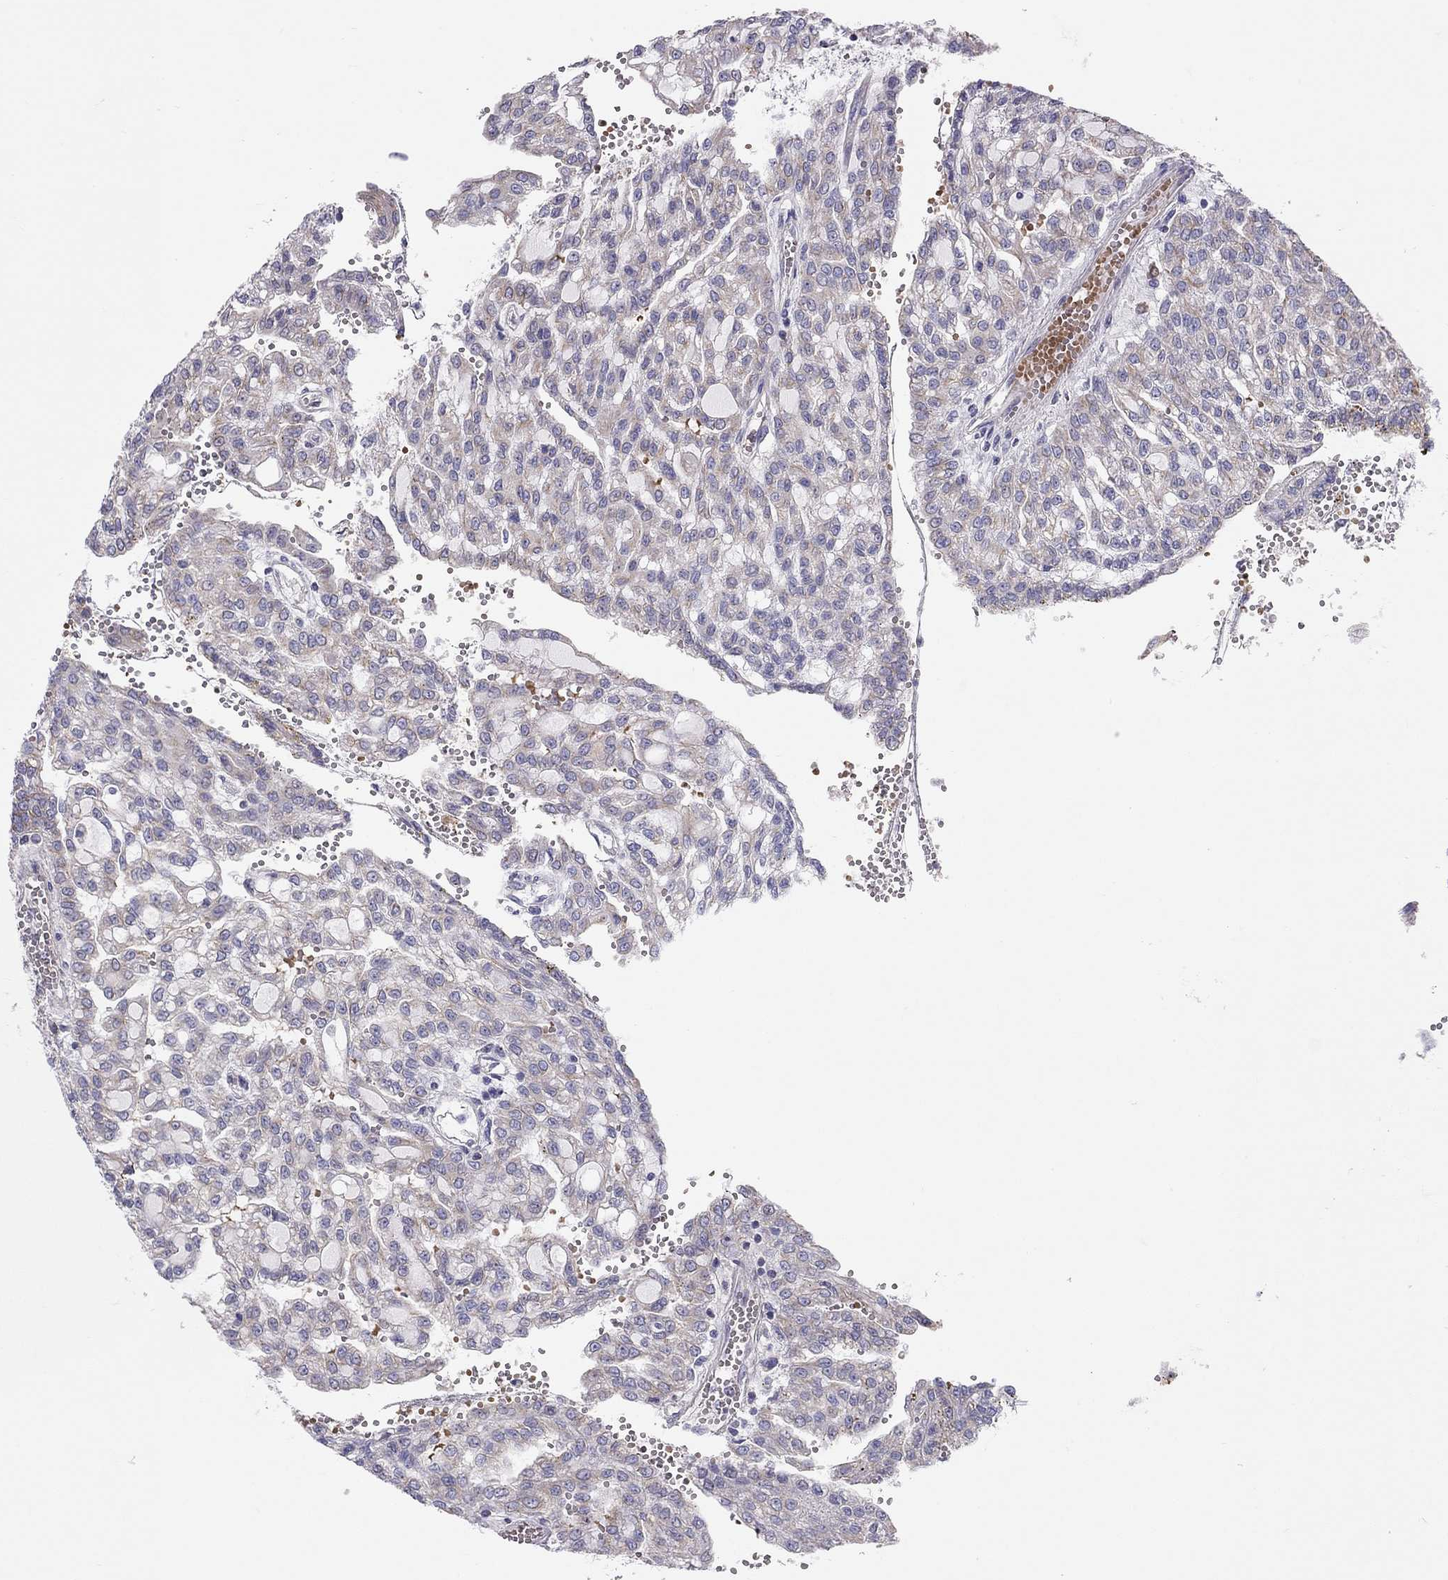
{"staining": {"intensity": "weak", "quantity": "<25%", "location": "cytoplasmic/membranous"}, "tissue": "renal cancer", "cell_type": "Tumor cells", "image_type": "cancer", "snomed": [{"axis": "morphology", "description": "Adenocarcinoma, NOS"}, {"axis": "topography", "description": "Kidney"}], "caption": "Immunohistochemical staining of renal adenocarcinoma displays no significant expression in tumor cells.", "gene": "FRMD1", "patient": {"sex": "male", "age": 63}}